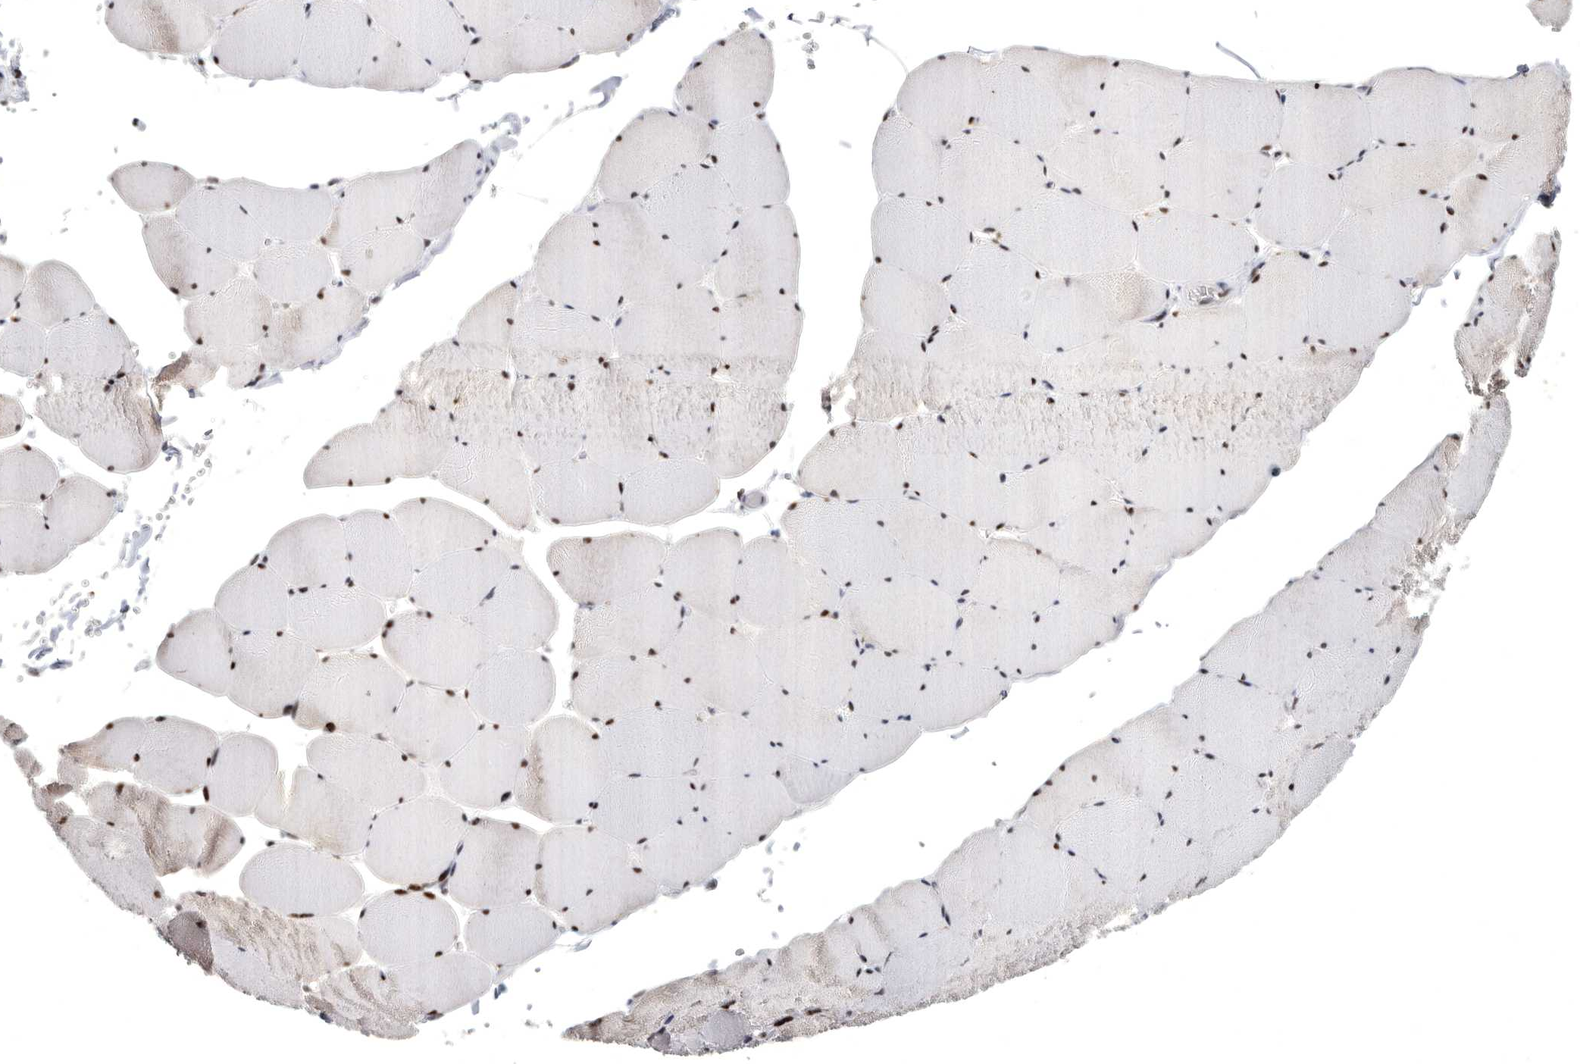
{"staining": {"intensity": "strong", "quantity": ">75%", "location": "nuclear"}, "tissue": "skeletal muscle", "cell_type": "Myocytes", "image_type": "normal", "snomed": [{"axis": "morphology", "description": "Normal tissue, NOS"}, {"axis": "topography", "description": "Skeletal muscle"}, {"axis": "topography", "description": "Head-Neck"}], "caption": "Immunohistochemistry of unremarkable skeletal muscle exhibits high levels of strong nuclear expression in about >75% of myocytes.", "gene": "WRAP73", "patient": {"sex": "male", "age": 66}}